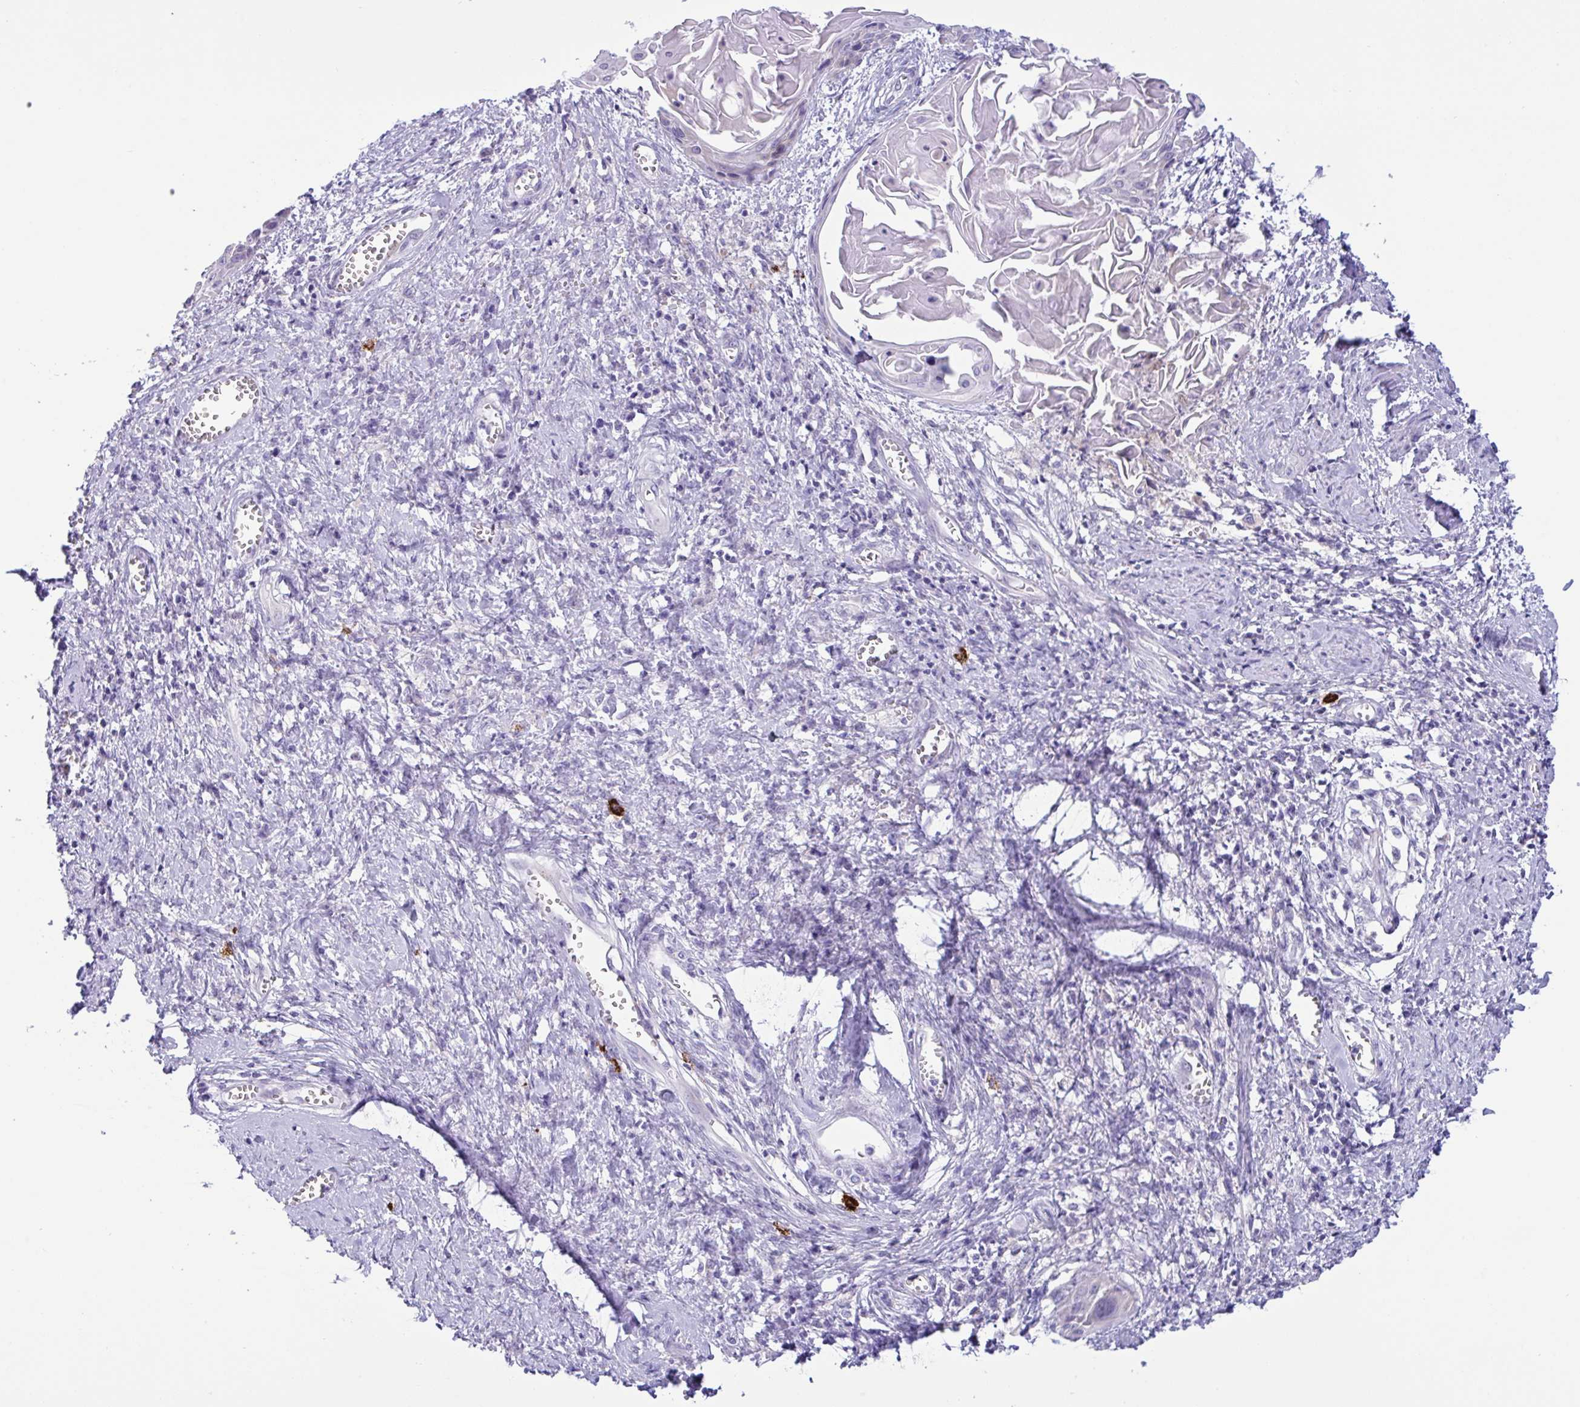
{"staining": {"intensity": "negative", "quantity": "none", "location": "none"}, "tissue": "cervical cancer", "cell_type": "Tumor cells", "image_type": "cancer", "snomed": [{"axis": "morphology", "description": "Squamous cell carcinoma, NOS"}, {"axis": "topography", "description": "Cervix"}], "caption": "The immunohistochemistry histopathology image has no significant positivity in tumor cells of cervical cancer tissue.", "gene": "SREBF1", "patient": {"sex": "female", "age": 57}}